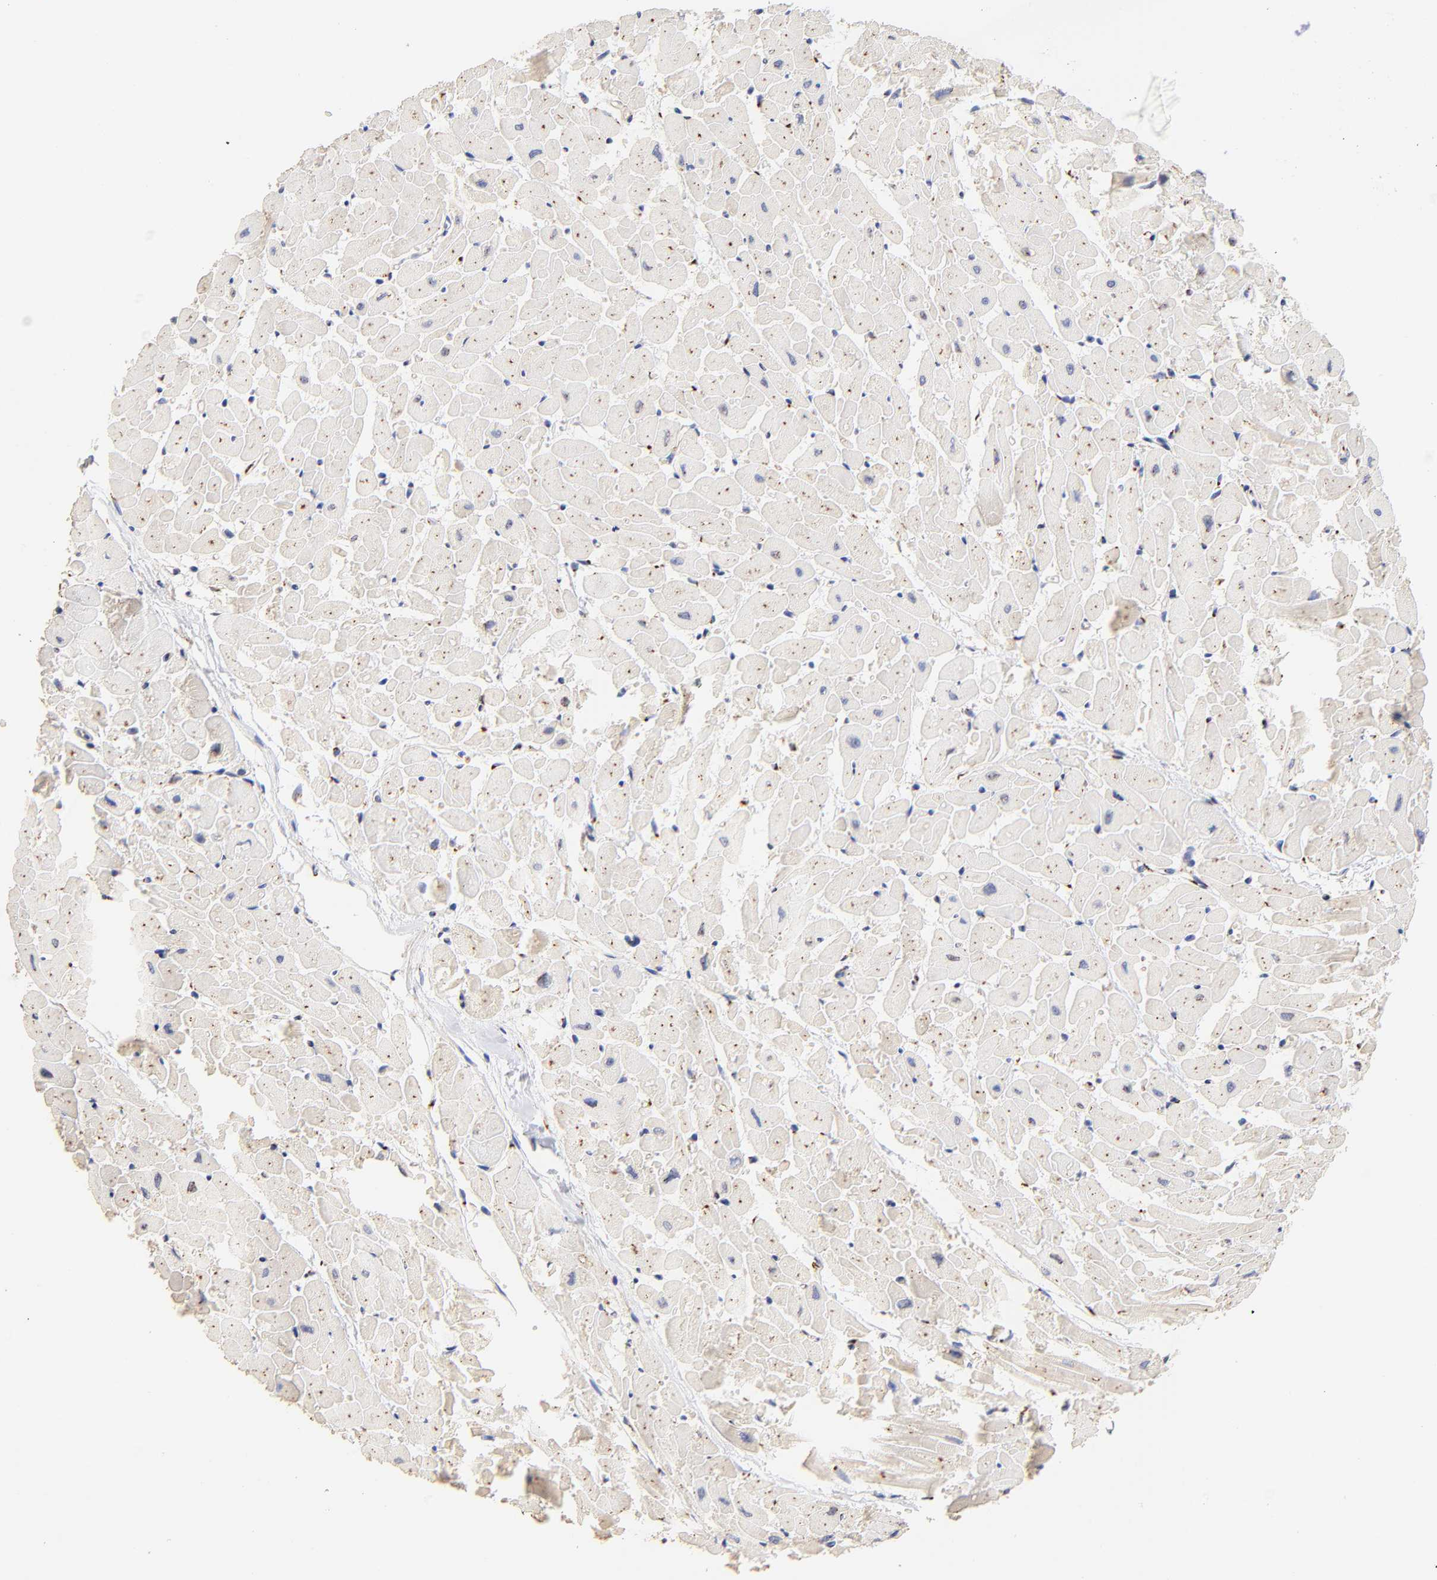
{"staining": {"intensity": "negative", "quantity": "none", "location": "none"}, "tissue": "heart muscle", "cell_type": "Cardiomyocytes", "image_type": "normal", "snomed": [{"axis": "morphology", "description": "Normal tissue, NOS"}, {"axis": "topography", "description": "Heart"}], "caption": "IHC micrograph of unremarkable human heart muscle stained for a protein (brown), which reveals no expression in cardiomyocytes. The staining was performed using DAB to visualize the protein expression in brown, while the nuclei were stained in blue with hematoxylin (Magnification: 20x).", "gene": "FMNL3", "patient": {"sex": "female", "age": 19}}